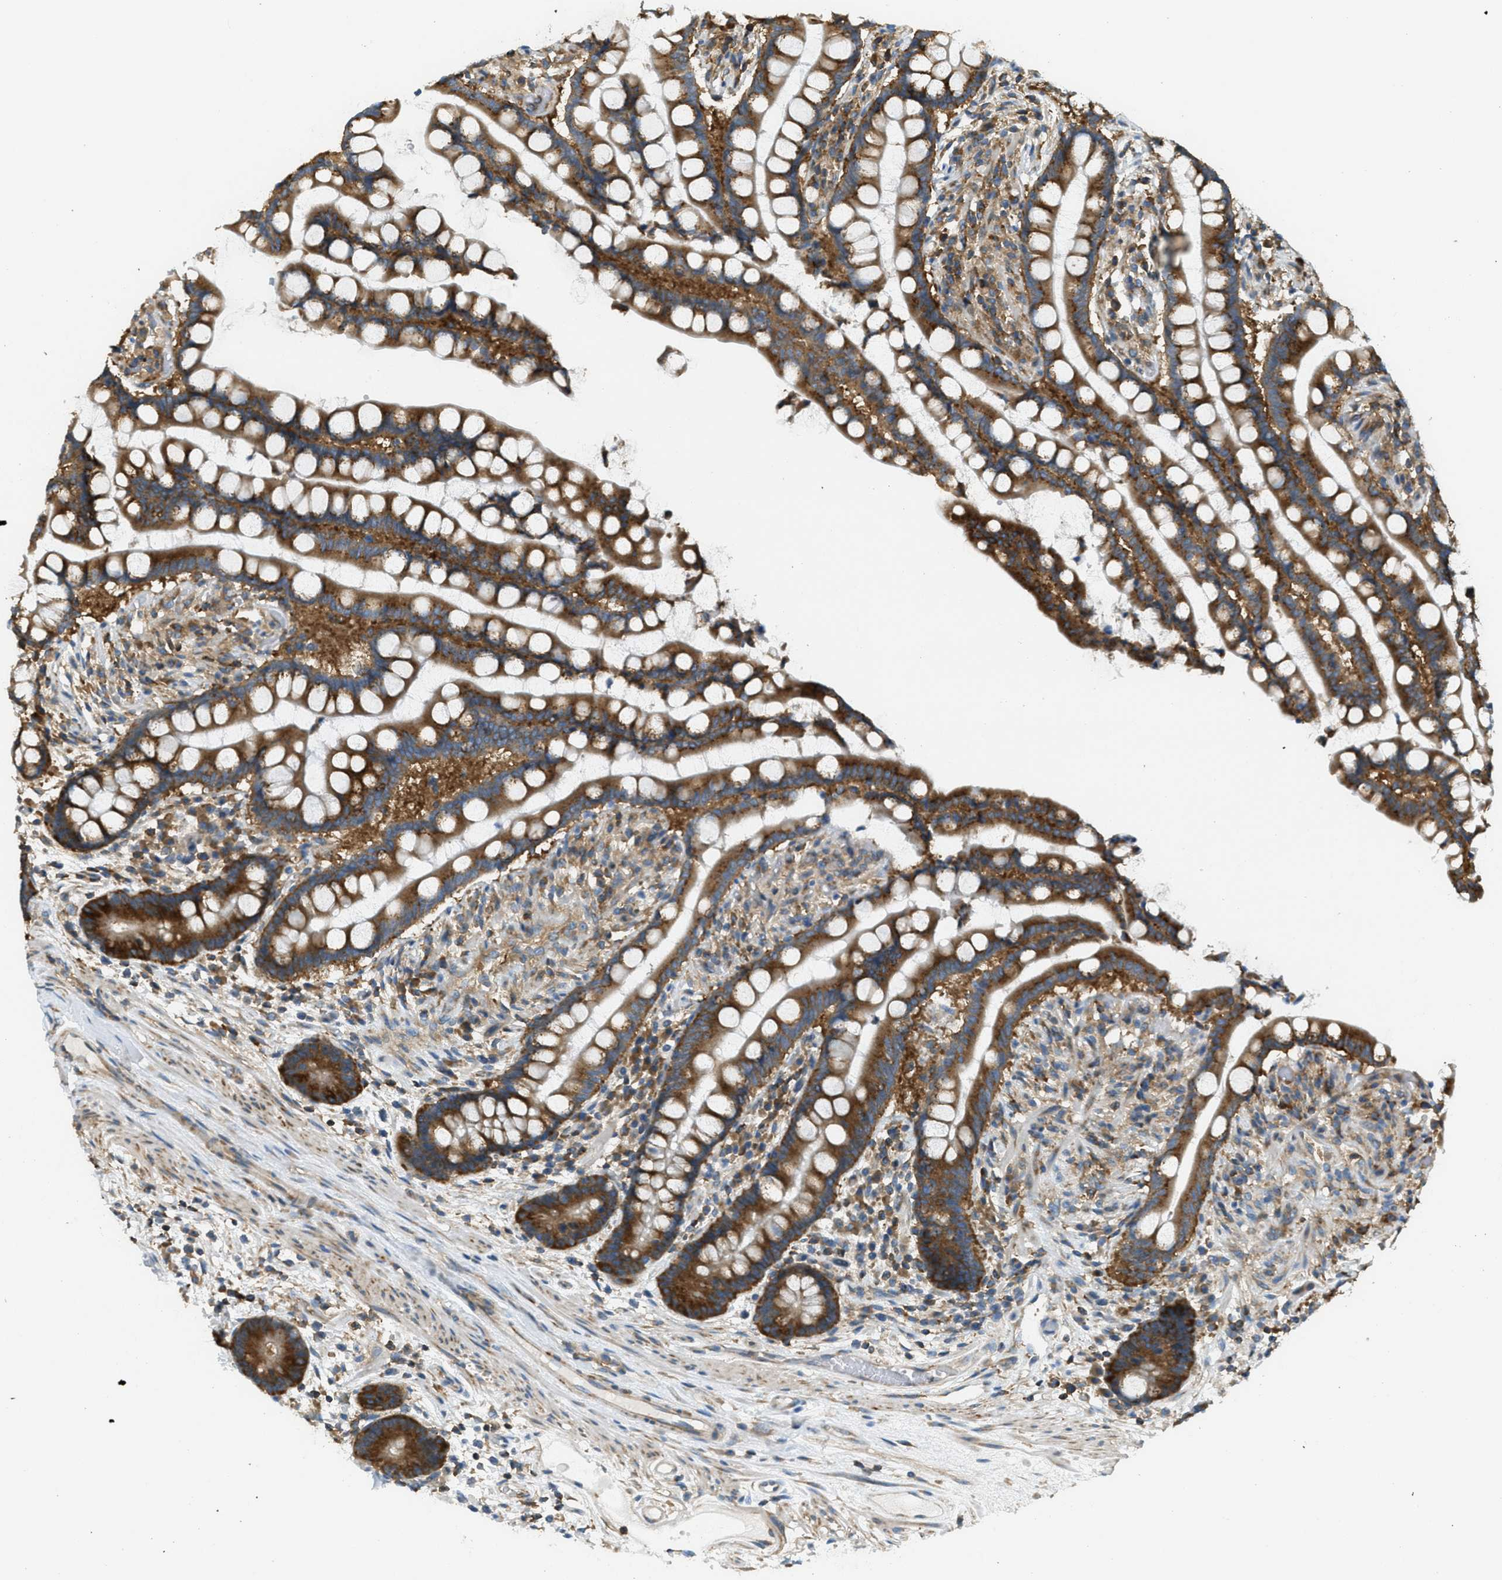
{"staining": {"intensity": "moderate", "quantity": ">75%", "location": "cytoplasmic/membranous"}, "tissue": "colon", "cell_type": "Endothelial cells", "image_type": "normal", "snomed": [{"axis": "morphology", "description": "Normal tissue, NOS"}, {"axis": "topography", "description": "Colon"}], "caption": "The micrograph shows immunohistochemical staining of benign colon. There is moderate cytoplasmic/membranous expression is seen in approximately >75% of endothelial cells.", "gene": "ABCF1", "patient": {"sex": "male", "age": 73}}